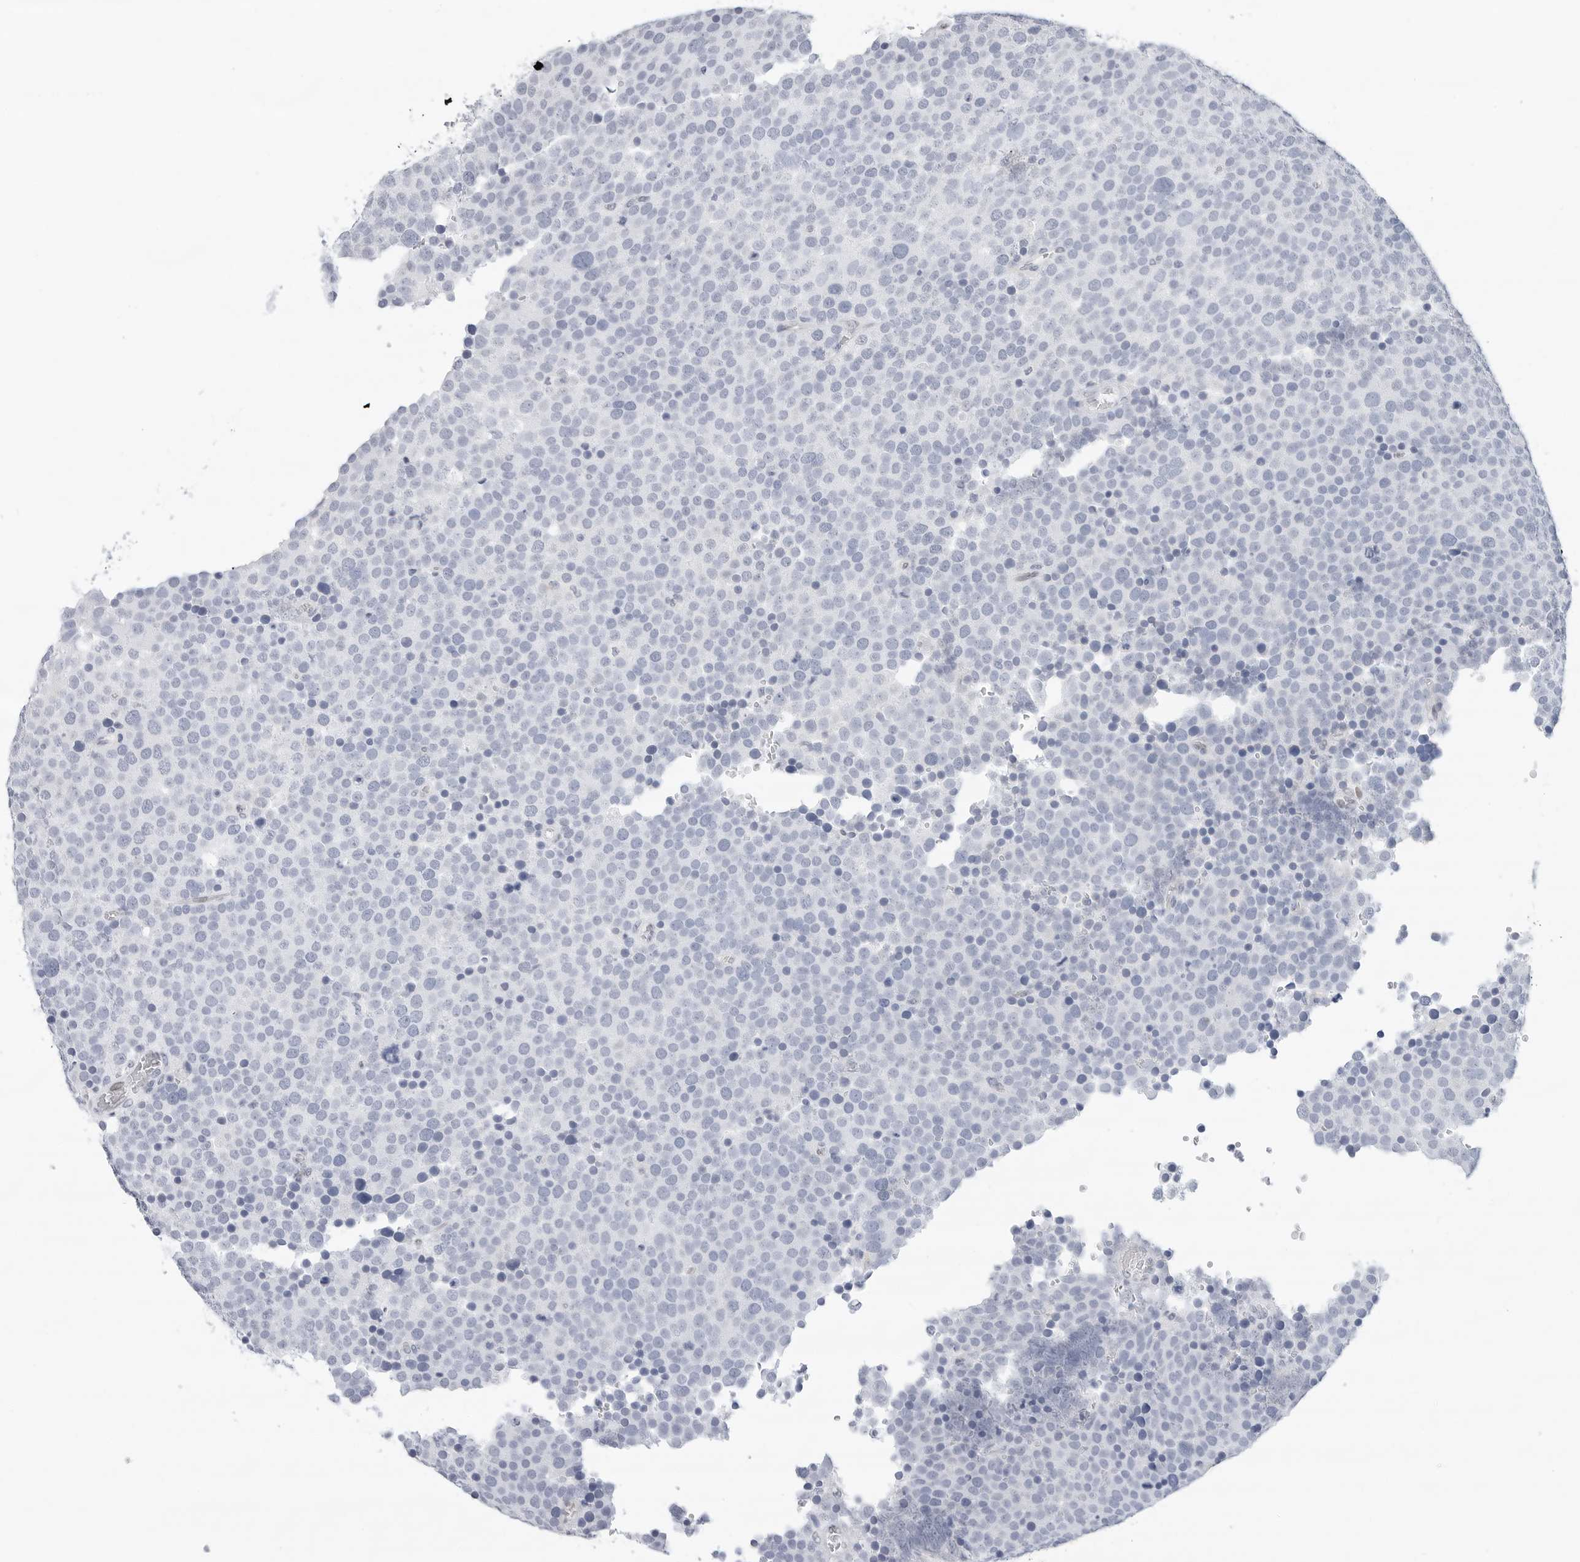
{"staining": {"intensity": "negative", "quantity": "none", "location": "none"}, "tissue": "testis cancer", "cell_type": "Tumor cells", "image_type": "cancer", "snomed": [{"axis": "morphology", "description": "Seminoma, NOS"}, {"axis": "topography", "description": "Testis"}], "caption": "The image shows no staining of tumor cells in testis seminoma.", "gene": "SLC19A1", "patient": {"sex": "male", "age": 71}}